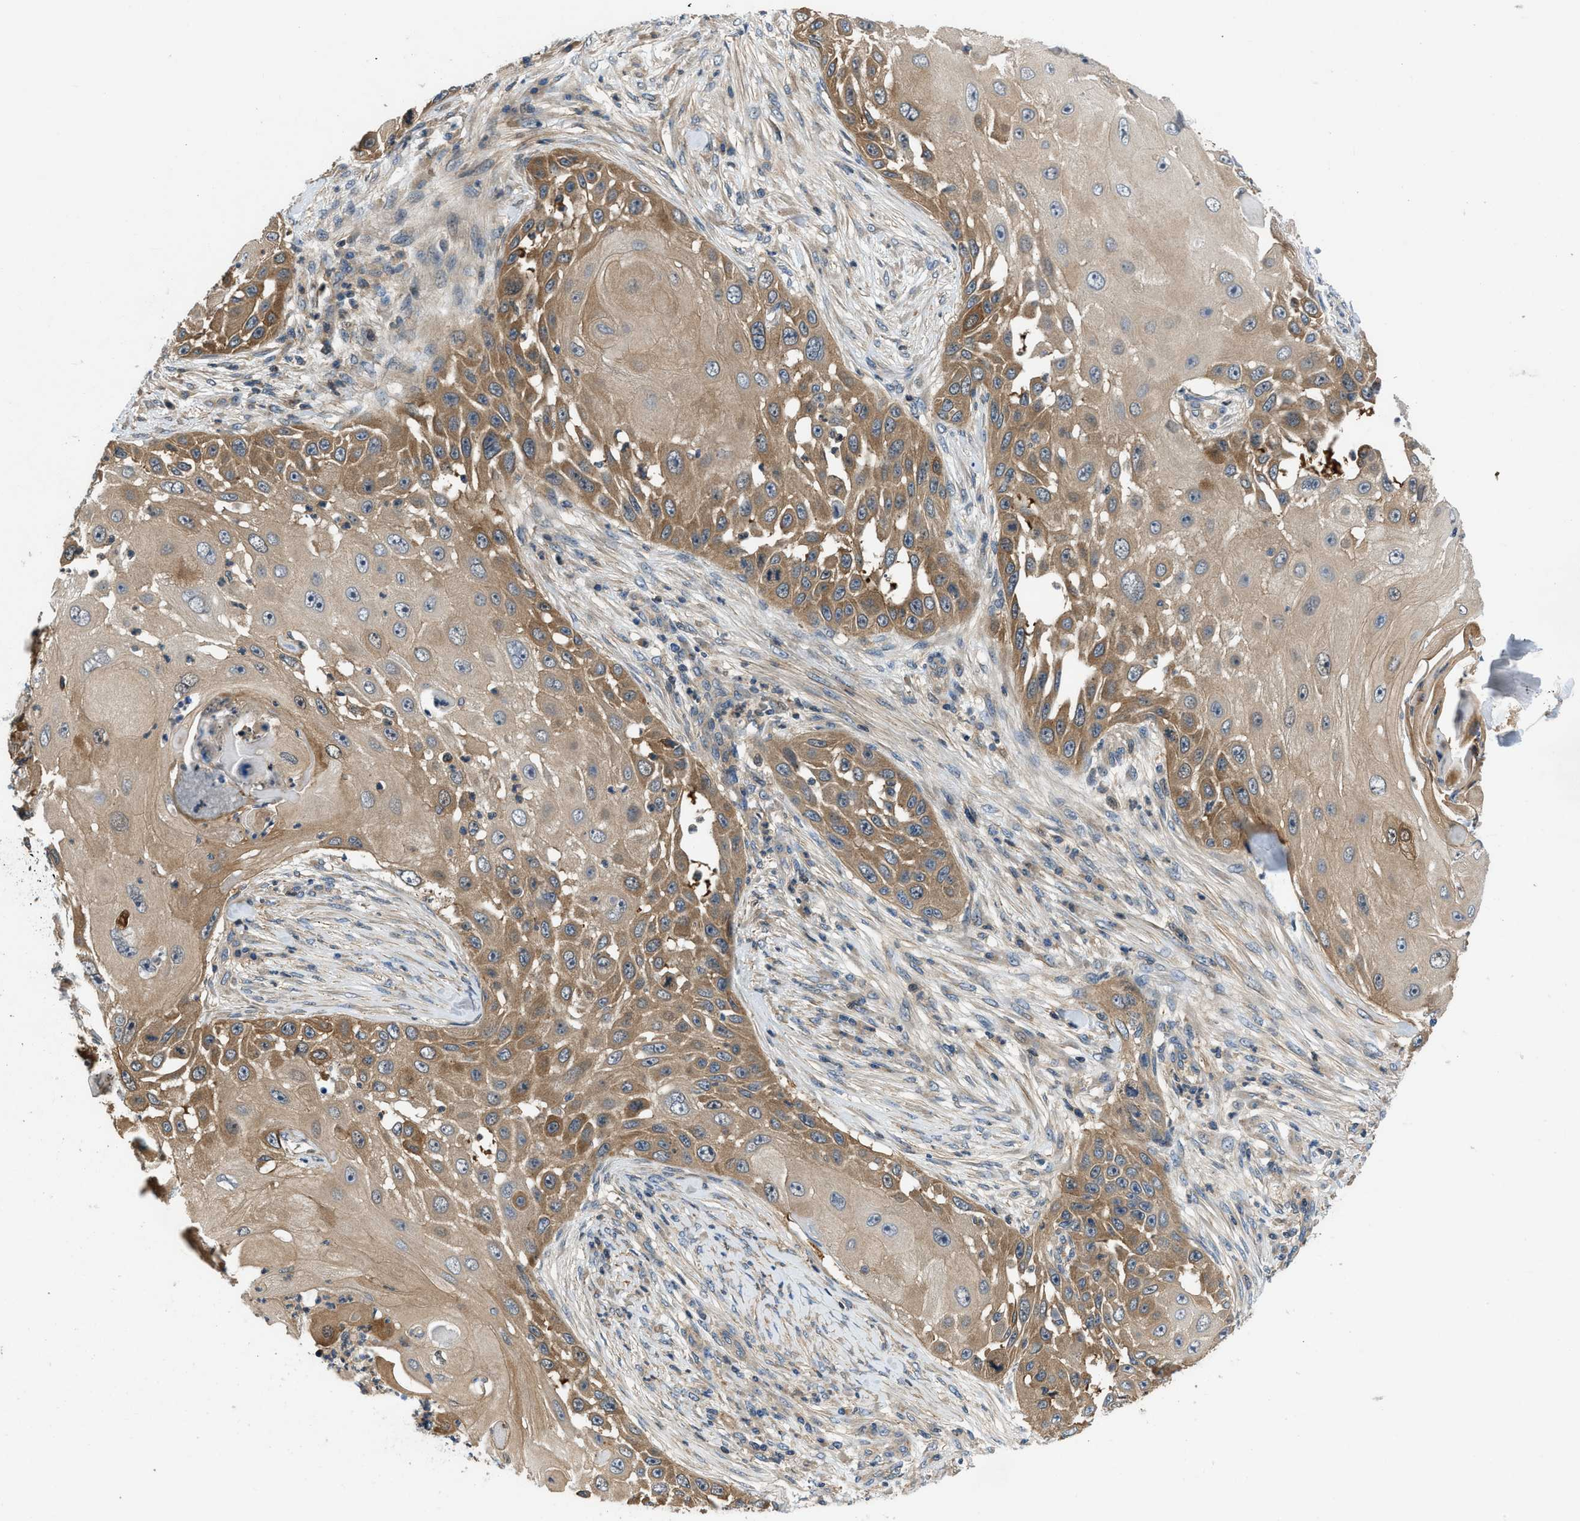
{"staining": {"intensity": "moderate", "quantity": ">75%", "location": "cytoplasmic/membranous"}, "tissue": "skin cancer", "cell_type": "Tumor cells", "image_type": "cancer", "snomed": [{"axis": "morphology", "description": "Squamous cell carcinoma, NOS"}, {"axis": "topography", "description": "Skin"}], "caption": "Skin cancer (squamous cell carcinoma) tissue reveals moderate cytoplasmic/membranous expression in approximately >75% of tumor cells", "gene": "GPR31", "patient": {"sex": "female", "age": 44}}